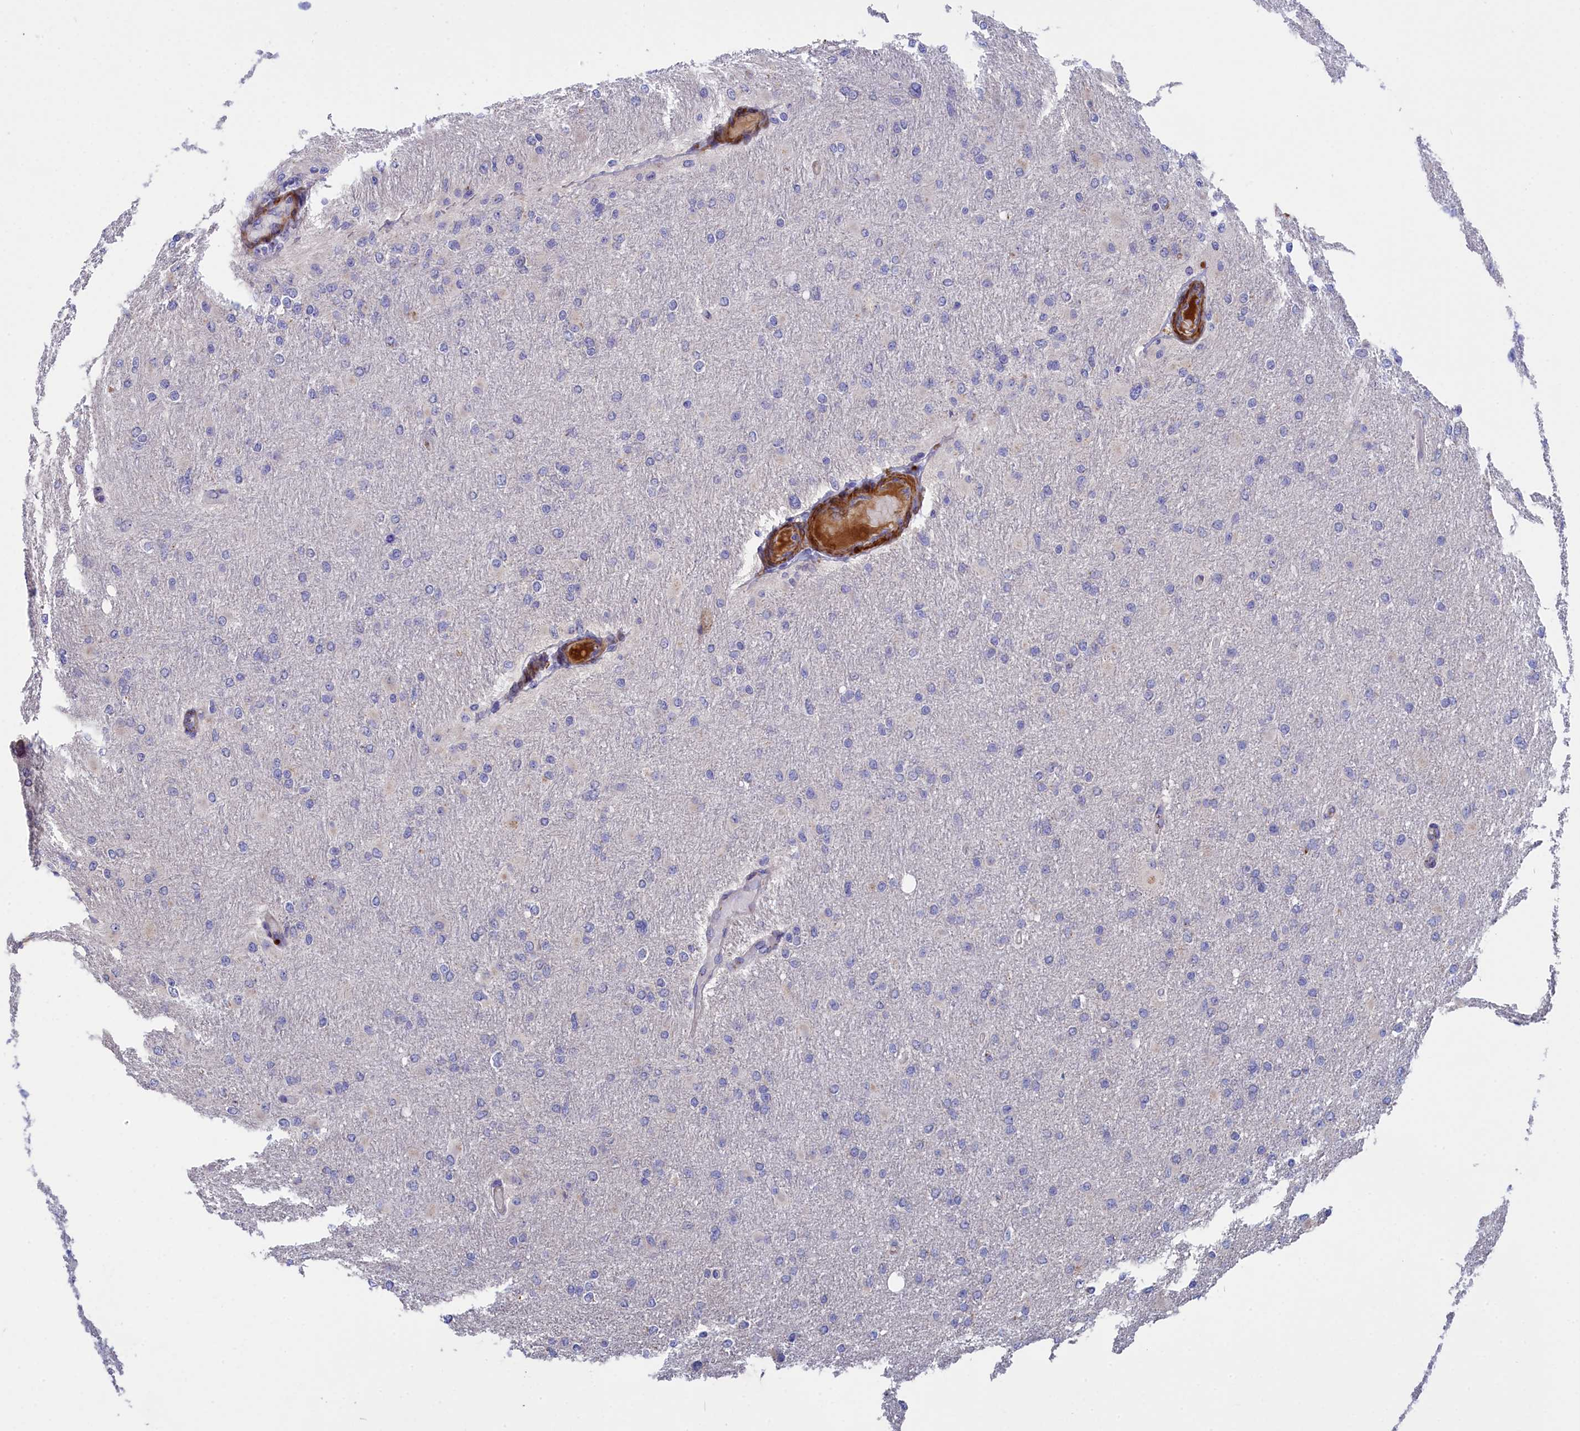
{"staining": {"intensity": "negative", "quantity": "none", "location": "none"}, "tissue": "glioma", "cell_type": "Tumor cells", "image_type": "cancer", "snomed": [{"axis": "morphology", "description": "Glioma, malignant, High grade"}, {"axis": "topography", "description": "Cerebral cortex"}], "caption": "Immunohistochemistry (IHC) of human glioma exhibits no positivity in tumor cells. Nuclei are stained in blue.", "gene": "TUBGCP4", "patient": {"sex": "female", "age": 36}}